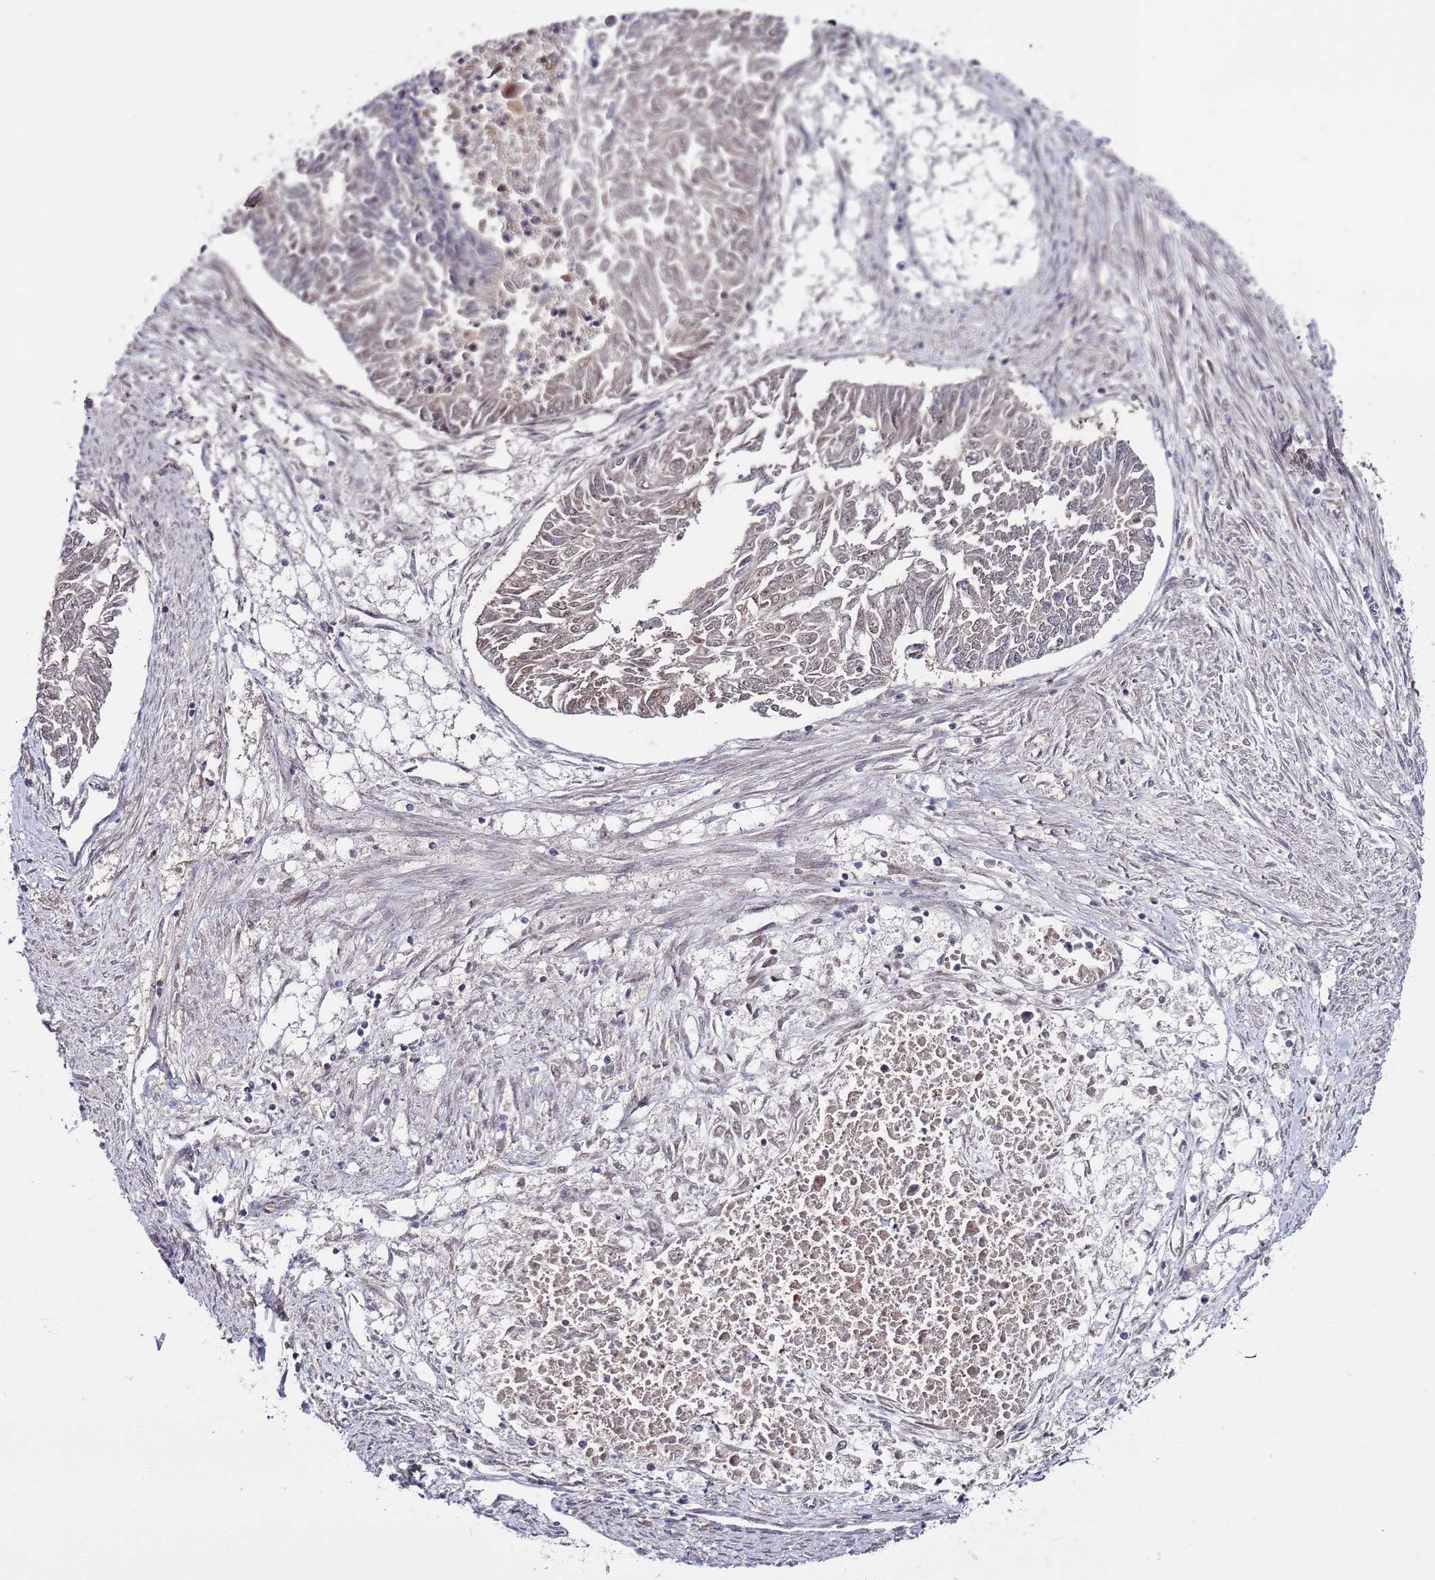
{"staining": {"intensity": "weak", "quantity": "25%-75%", "location": "nuclear"}, "tissue": "endometrial cancer", "cell_type": "Tumor cells", "image_type": "cancer", "snomed": [{"axis": "morphology", "description": "Adenocarcinoma, NOS"}, {"axis": "topography", "description": "Endometrium"}], "caption": "There is low levels of weak nuclear positivity in tumor cells of endometrial adenocarcinoma, as demonstrated by immunohistochemical staining (brown color).", "gene": "POLR2D", "patient": {"sex": "female", "age": 32}}